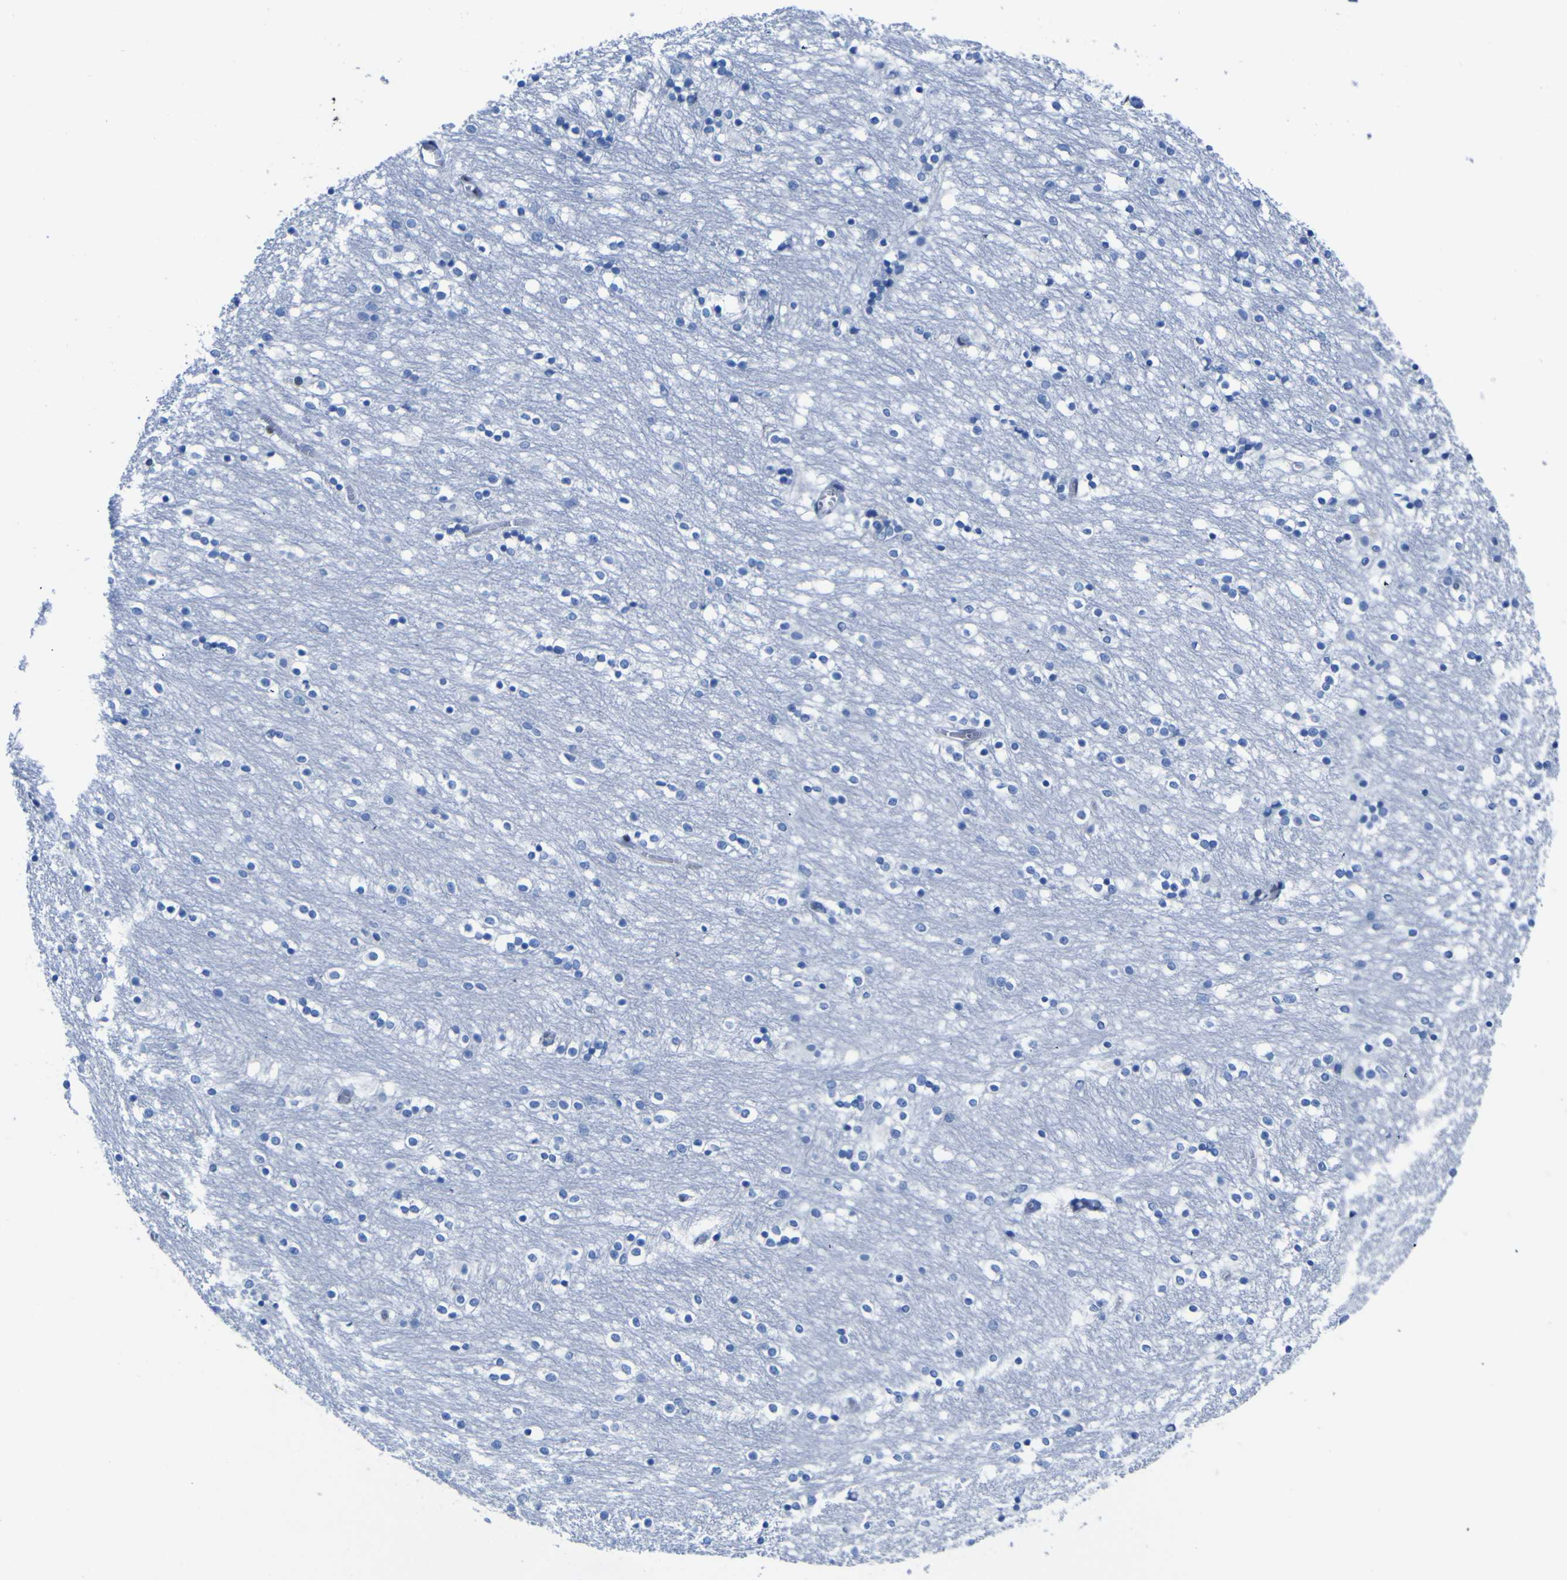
{"staining": {"intensity": "negative", "quantity": "none", "location": "none"}, "tissue": "caudate", "cell_type": "Glial cells", "image_type": "normal", "snomed": [{"axis": "morphology", "description": "Normal tissue, NOS"}, {"axis": "topography", "description": "Lateral ventricle wall"}], "caption": "High power microscopy histopathology image of an IHC micrograph of benign caudate, revealing no significant expression in glial cells.", "gene": "DACH1", "patient": {"sex": "female", "age": 54}}